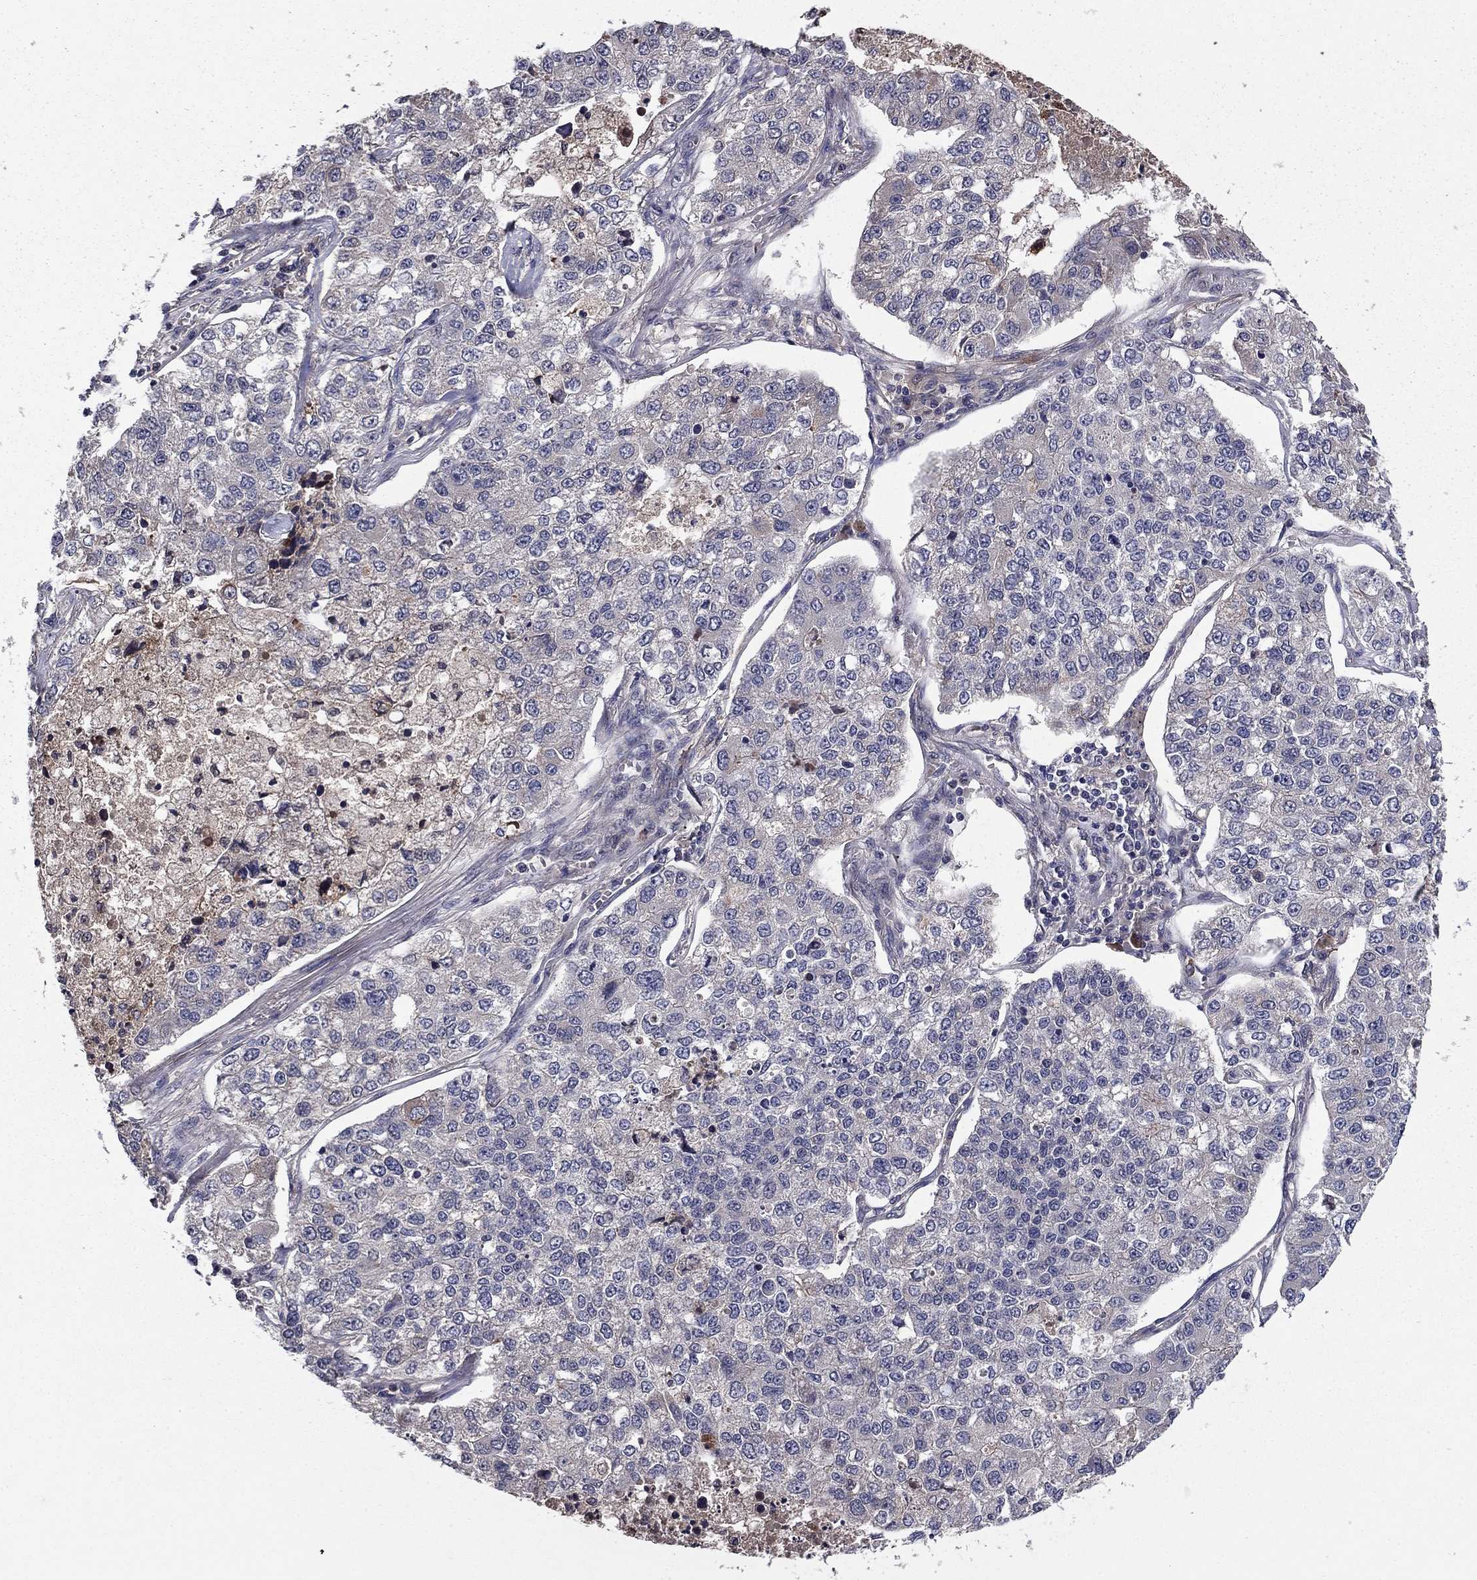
{"staining": {"intensity": "negative", "quantity": "none", "location": "none"}, "tissue": "lung cancer", "cell_type": "Tumor cells", "image_type": "cancer", "snomed": [{"axis": "morphology", "description": "Adenocarcinoma, NOS"}, {"axis": "topography", "description": "Lung"}], "caption": "Tumor cells are negative for protein expression in human adenocarcinoma (lung). (Brightfield microscopy of DAB (3,3'-diaminobenzidine) IHC at high magnification).", "gene": "PROS1", "patient": {"sex": "male", "age": 49}}